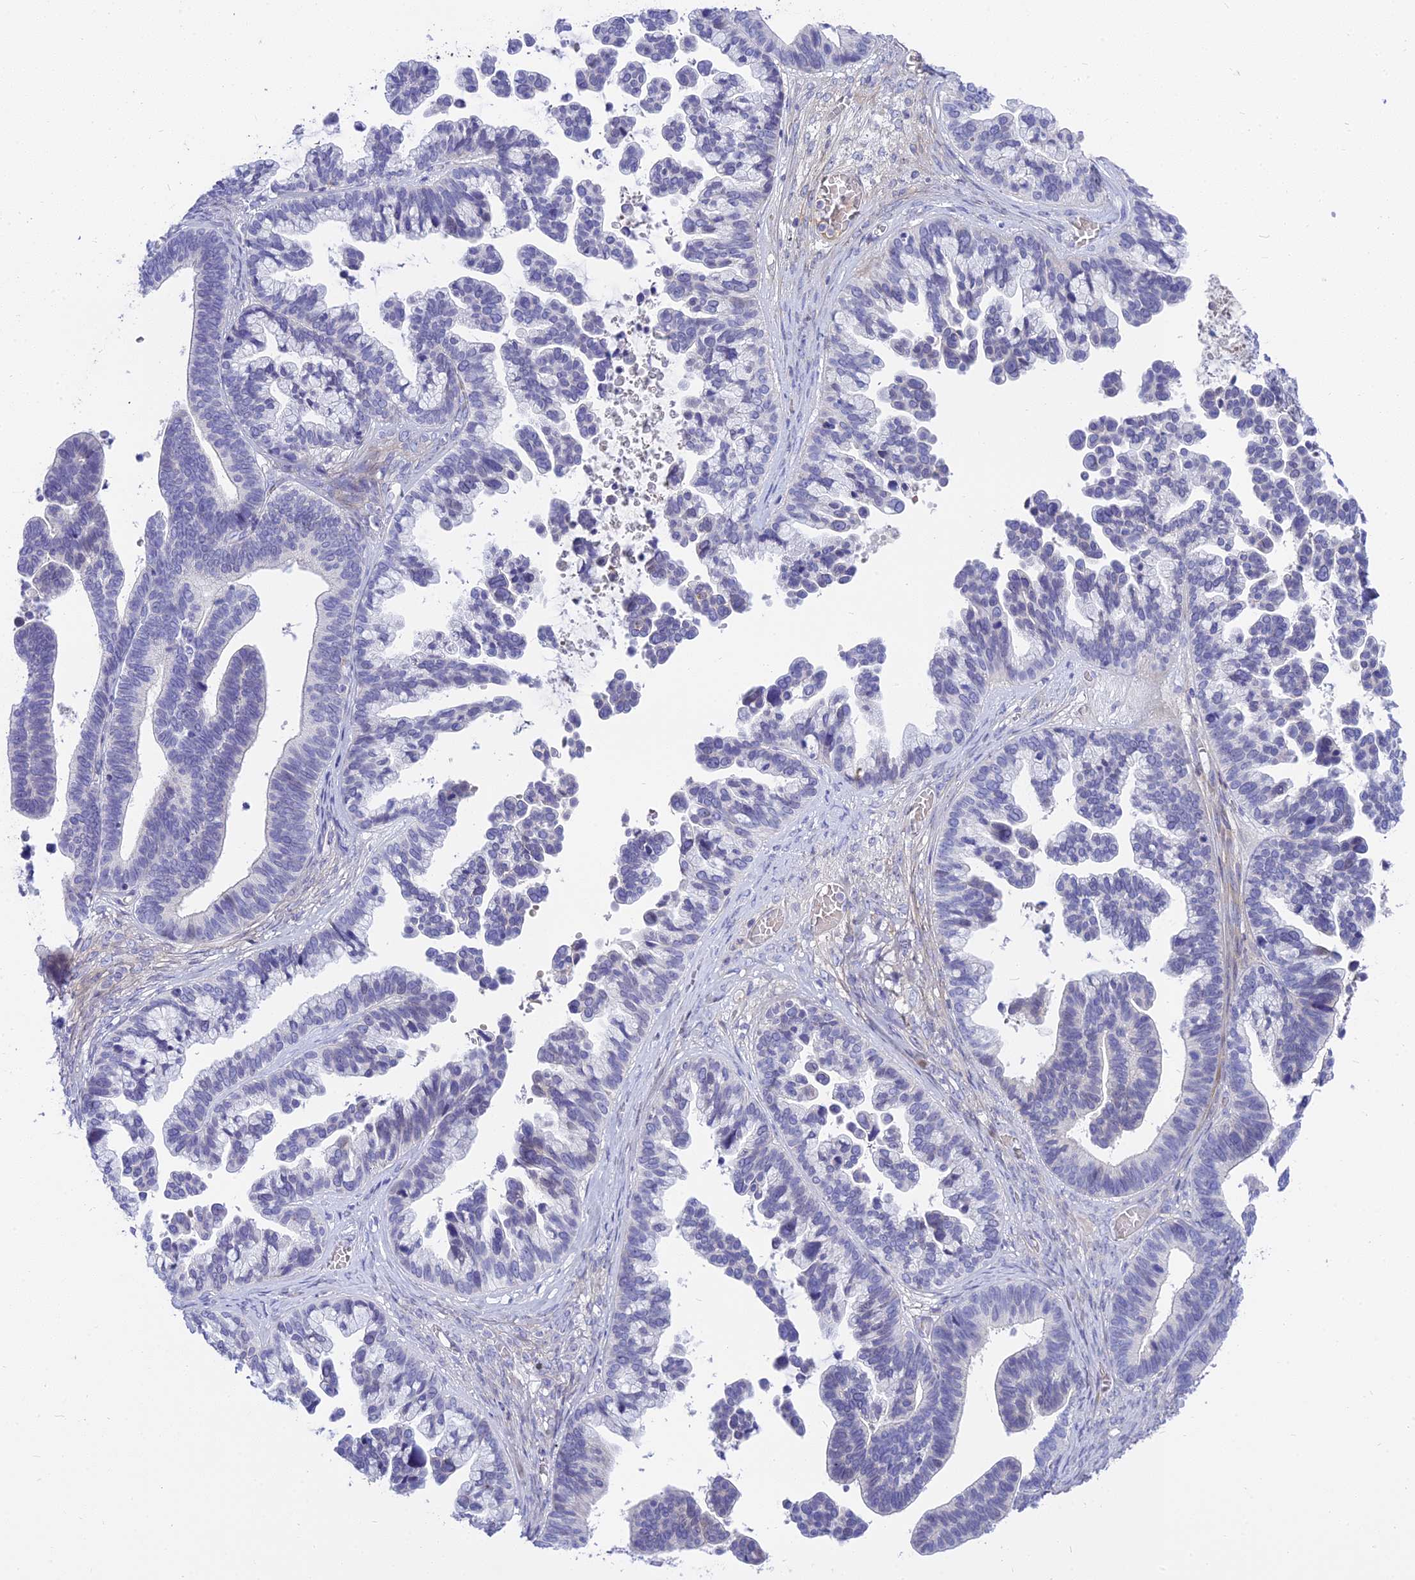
{"staining": {"intensity": "negative", "quantity": "none", "location": "none"}, "tissue": "ovarian cancer", "cell_type": "Tumor cells", "image_type": "cancer", "snomed": [{"axis": "morphology", "description": "Cystadenocarcinoma, serous, NOS"}, {"axis": "topography", "description": "Ovary"}], "caption": "Immunohistochemical staining of ovarian serous cystadenocarcinoma shows no significant staining in tumor cells. Brightfield microscopy of immunohistochemistry (IHC) stained with DAB (brown) and hematoxylin (blue), captured at high magnification.", "gene": "MBD3L1", "patient": {"sex": "female", "age": 56}}